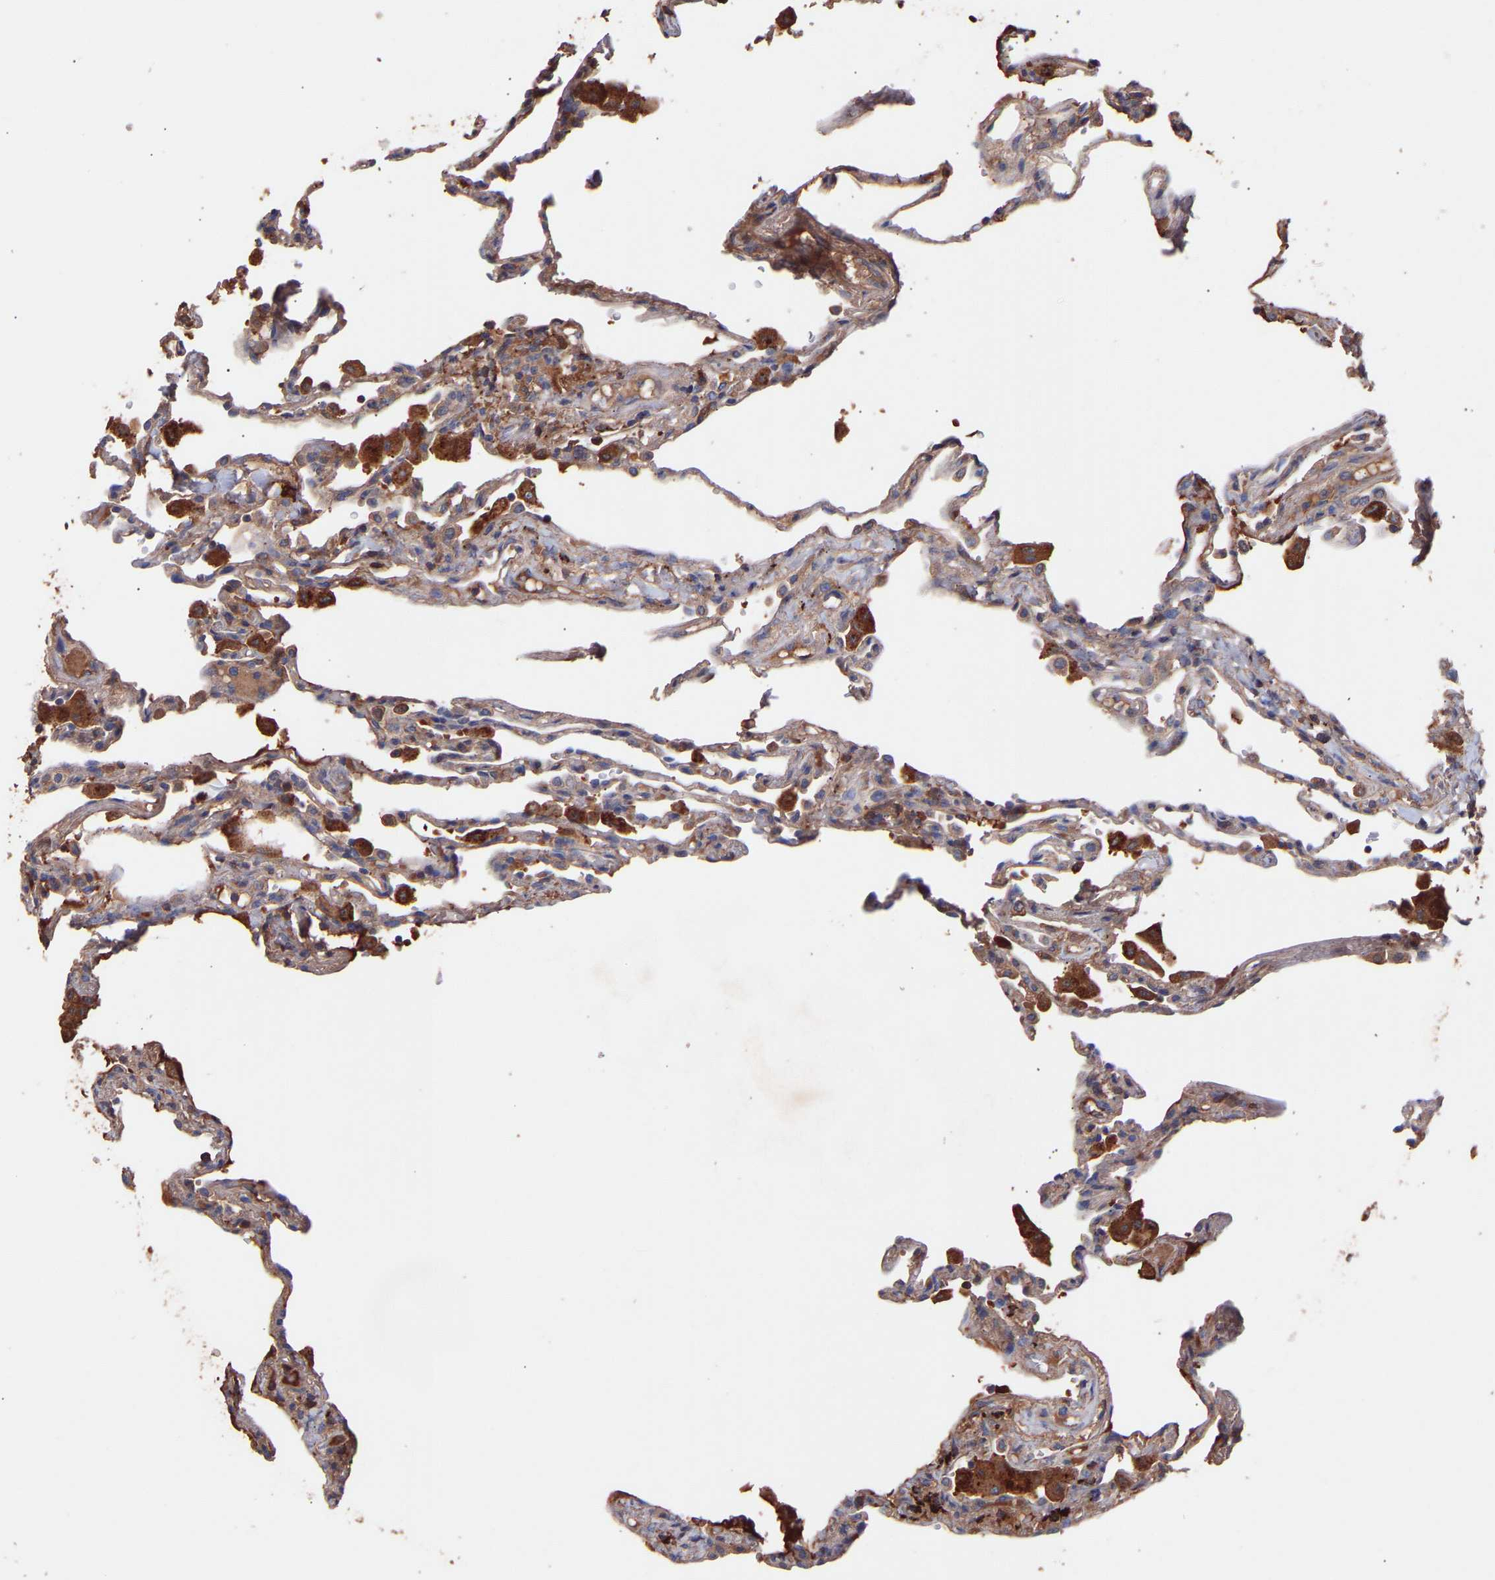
{"staining": {"intensity": "weak", "quantity": ">75%", "location": "cytoplasmic/membranous"}, "tissue": "lung", "cell_type": "Alveolar cells", "image_type": "normal", "snomed": [{"axis": "morphology", "description": "Normal tissue, NOS"}, {"axis": "topography", "description": "Lung"}], "caption": "A photomicrograph showing weak cytoplasmic/membranous staining in about >75% of alveolar cells in benign lung, as visualized by brown immunohistochemical staining.", "gene": "TMEM268", "patient": {"sex": "male", "age": 59}}